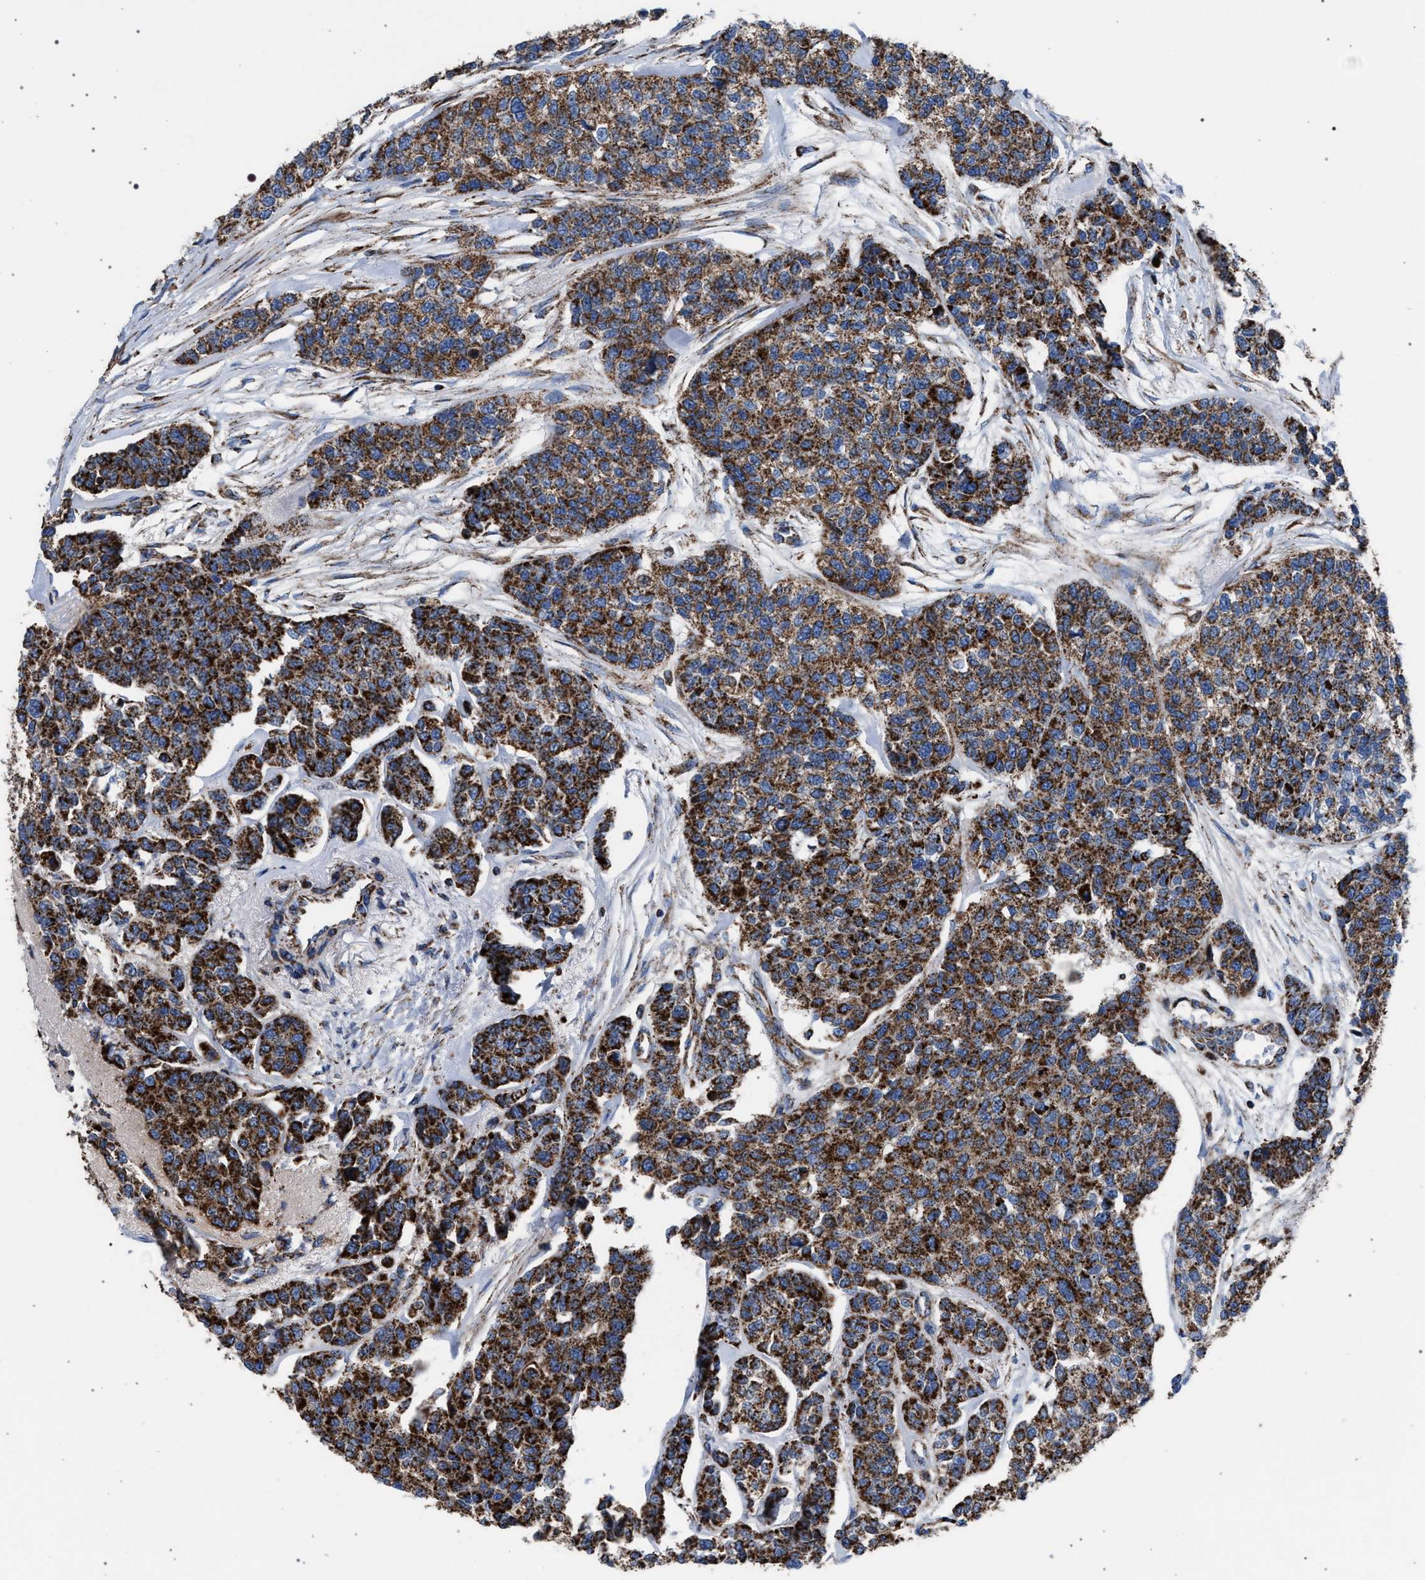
{"staining": {"intensity": "moderate", "quantity": ">75%", "location": "cytoplasmic/membranous"}, "tissue": "breast cancer", "cell_type": "Tumor cells", "image_type": "cancer", "snomed": [{"axis": "morphology", "description": "Duct carcinoma"}, {"axis": "topography", "description": "Breast"}], "caption": "DAB (3,3'-diaminobenzidine) immunohistochemical staining of human breast cancer (infiltrating ductal carcinoma) displays moderate cytoplasmic/membranous protein expression in about >75% of tumor cells.", "gene": "VPS13A", "patient": {"sex": "female", "age": 51}}